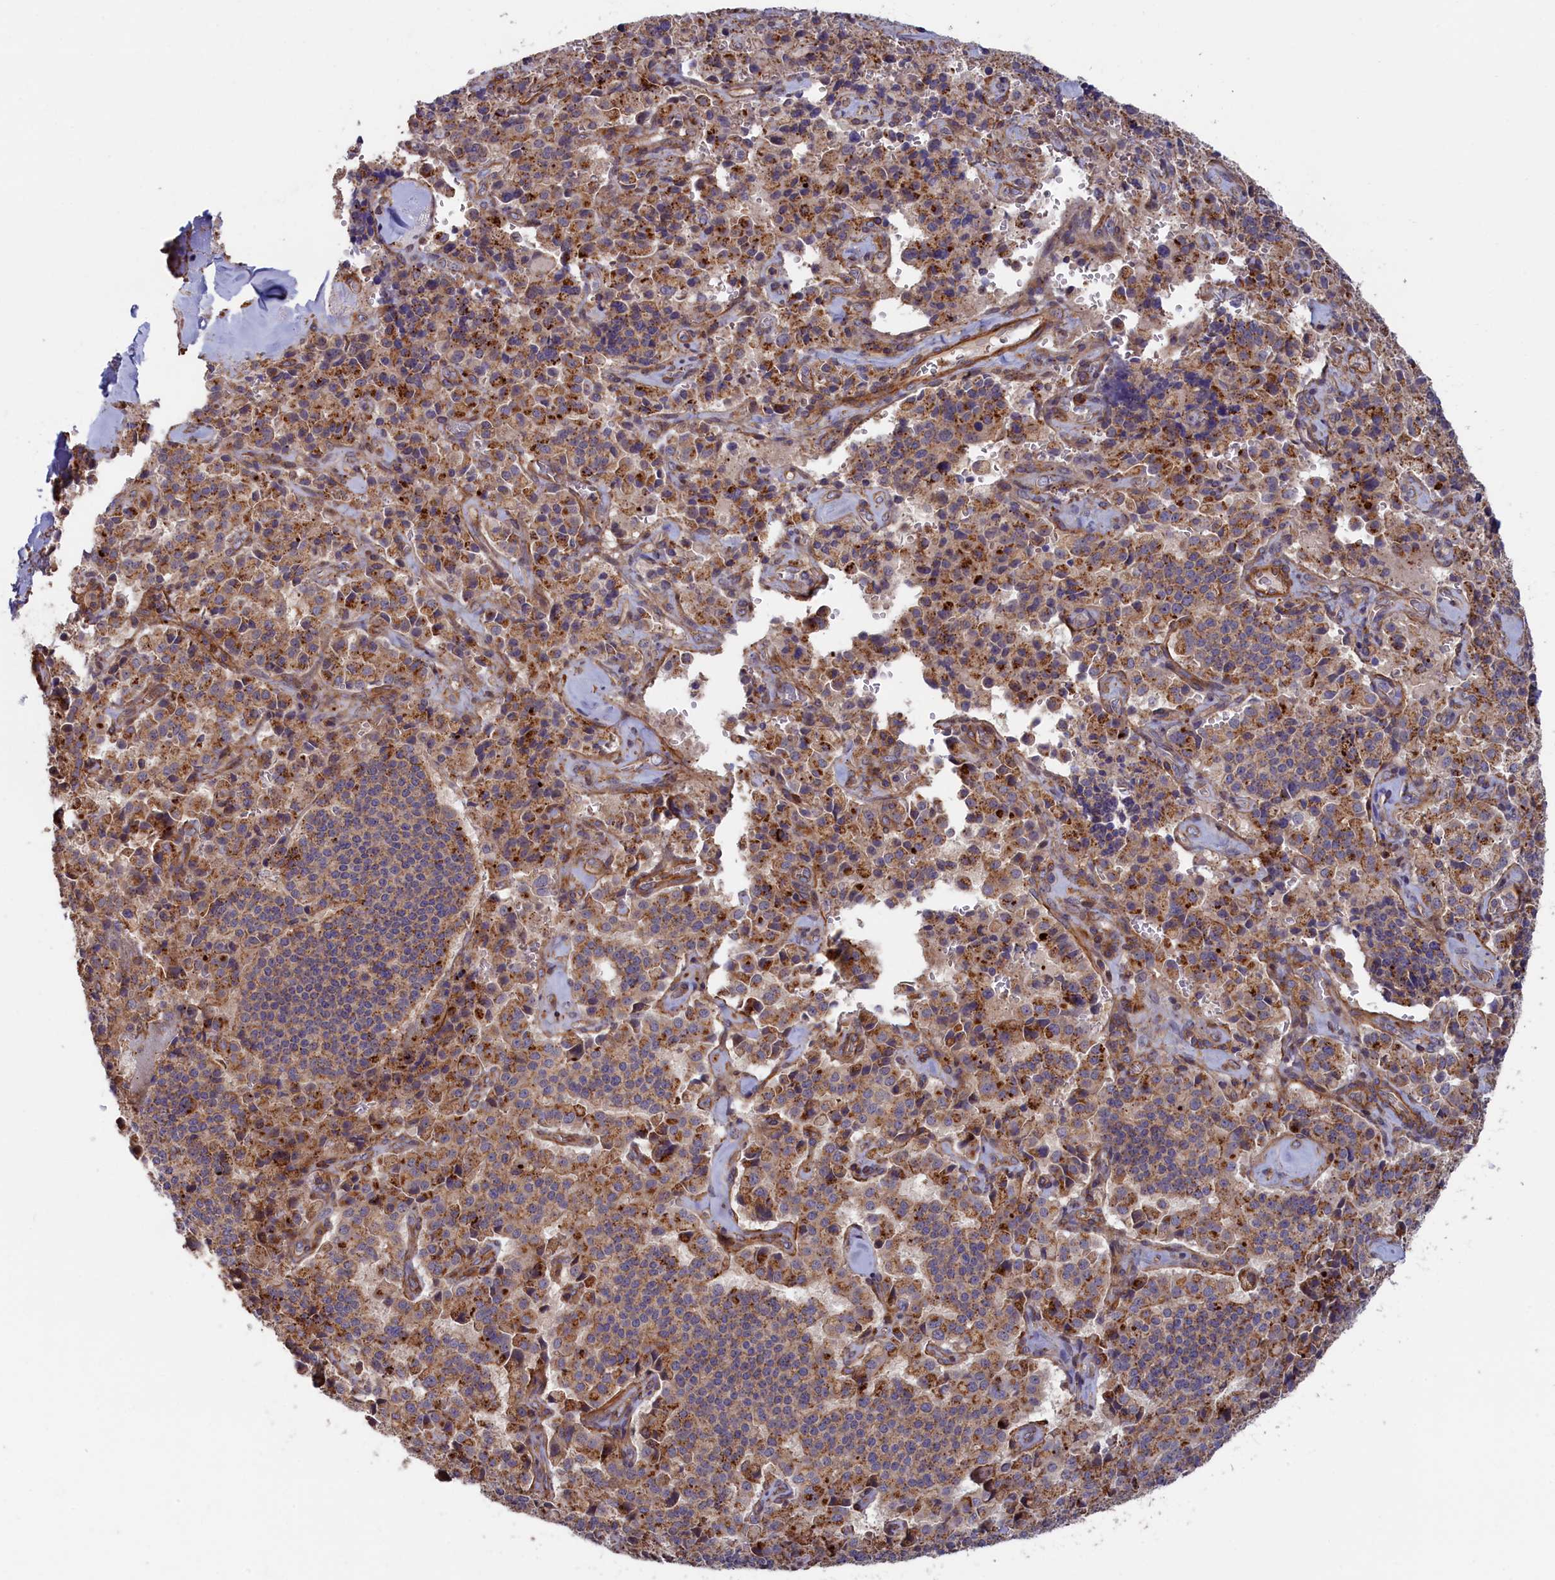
{"staining": {"intensity": "moderate", "quantity": ">75%", "location": "cytoplasmic/membranous"}, "tissue": "pancreatic cancer", "cell_type": "Tumor cells", "image_type": "cancer", "snomed": [{"axis": "morphology", "description": "Adenocarcinoma, NOS"}, {"axis": "topography", "description": "Pancreas"}], "caption": "A brown stain highlights moderate cytoplasmic/membranous staining of a protein in pancreatic cancer tumor cells. (brown staining indicates protein expression, while blue staining denotes nuclei).", "gene": "ANKRD27", "patient": {"sex": "male", "age": 65}}